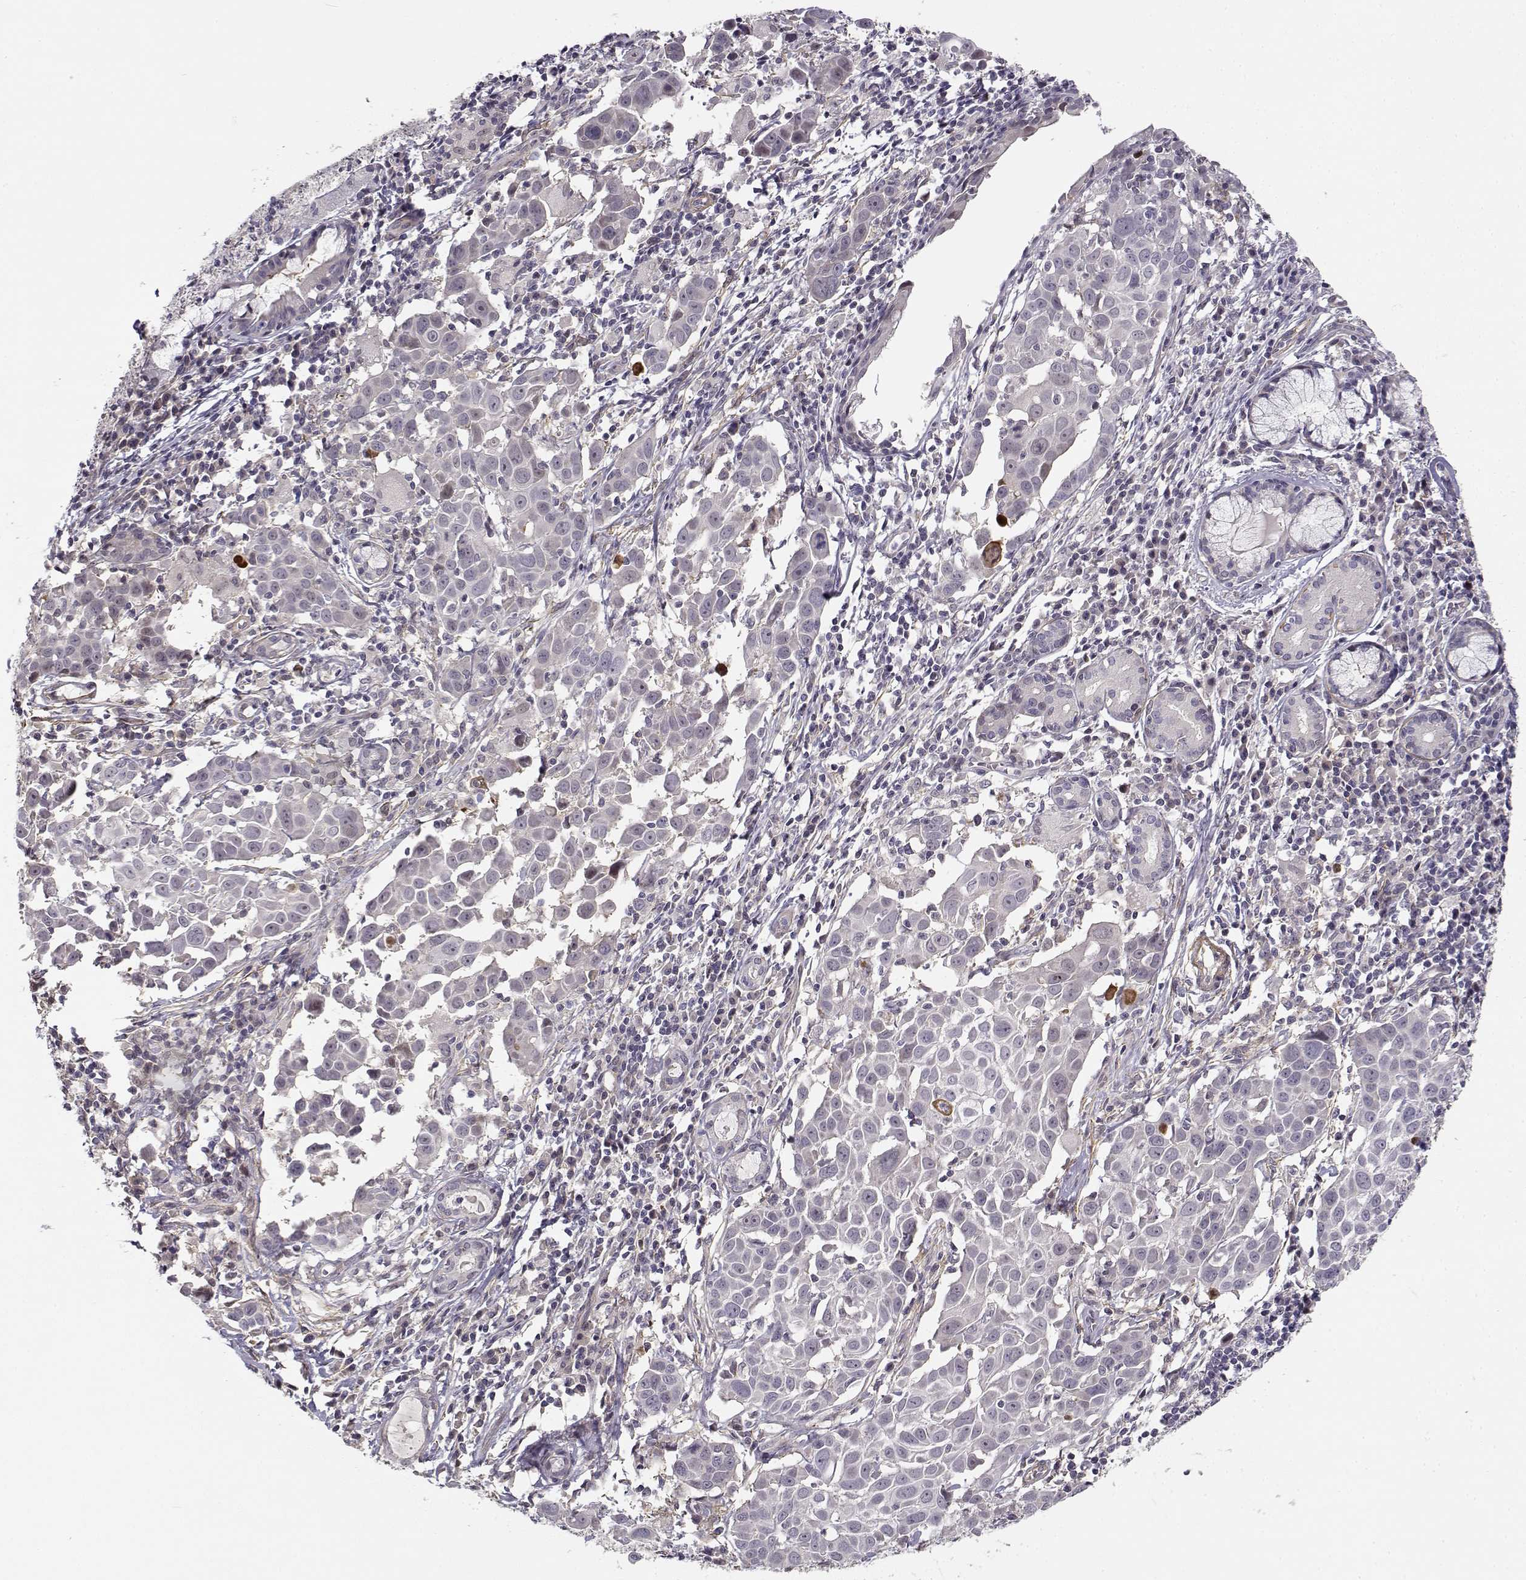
{"staining": {"intensity": "negative", "quantity": "none", "location": "none"}, "tissue": "lung cancer", "cell_type": "Tumor cells", "image_type": "cancer", "snomed": [{"axis": "morphology", "description": "Squamous cell carcinoma, NOS"}, {"axis": "topography", "description": "Lung"}], "caption": "A high-resolution micrograph shows immunohistochemistry (IHC) staining of lung cancer, which shows no significant positivity in tumor cells.", "gene": "RGS9BP", "patient": {"sex": "male", "age": 57}}